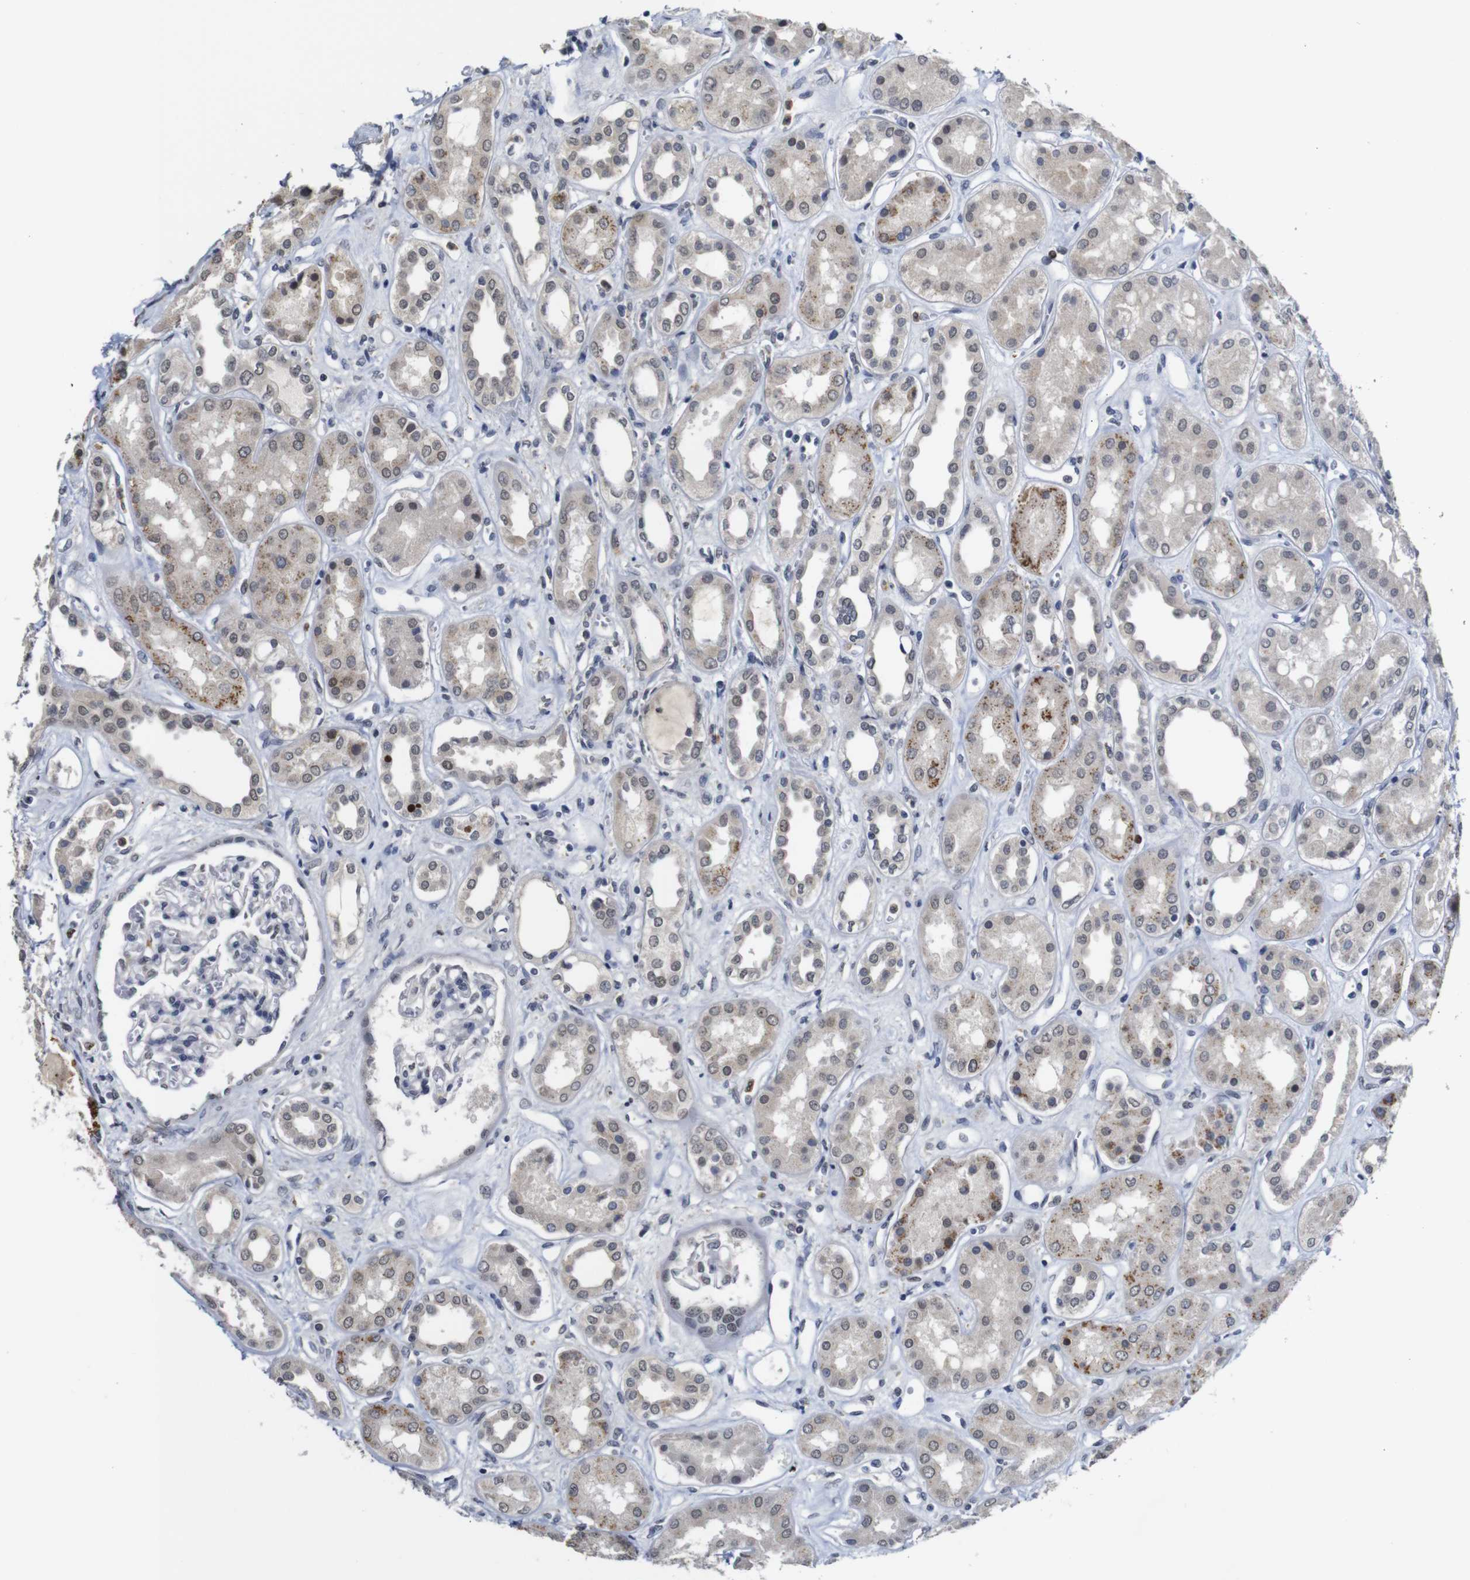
{"staining": {"intensity": "weak", "quantity": "<25%", "location": "nuclear"}, "tissue": "kidney", "cell_type": "Cells in glomeruli", "image_type": "normal", "snomed": [{"axis": "morphology", "description": "Normal tissue, NOS"}, {"axis": "topography", "description": "Kidney"}], "caption": "Human kidney stained for a protein using immunohistochemistry reveals no positivity in cells in glomeruli.", "gene": "NTRK3", "patient": {"sex": "male", "age": 59}}